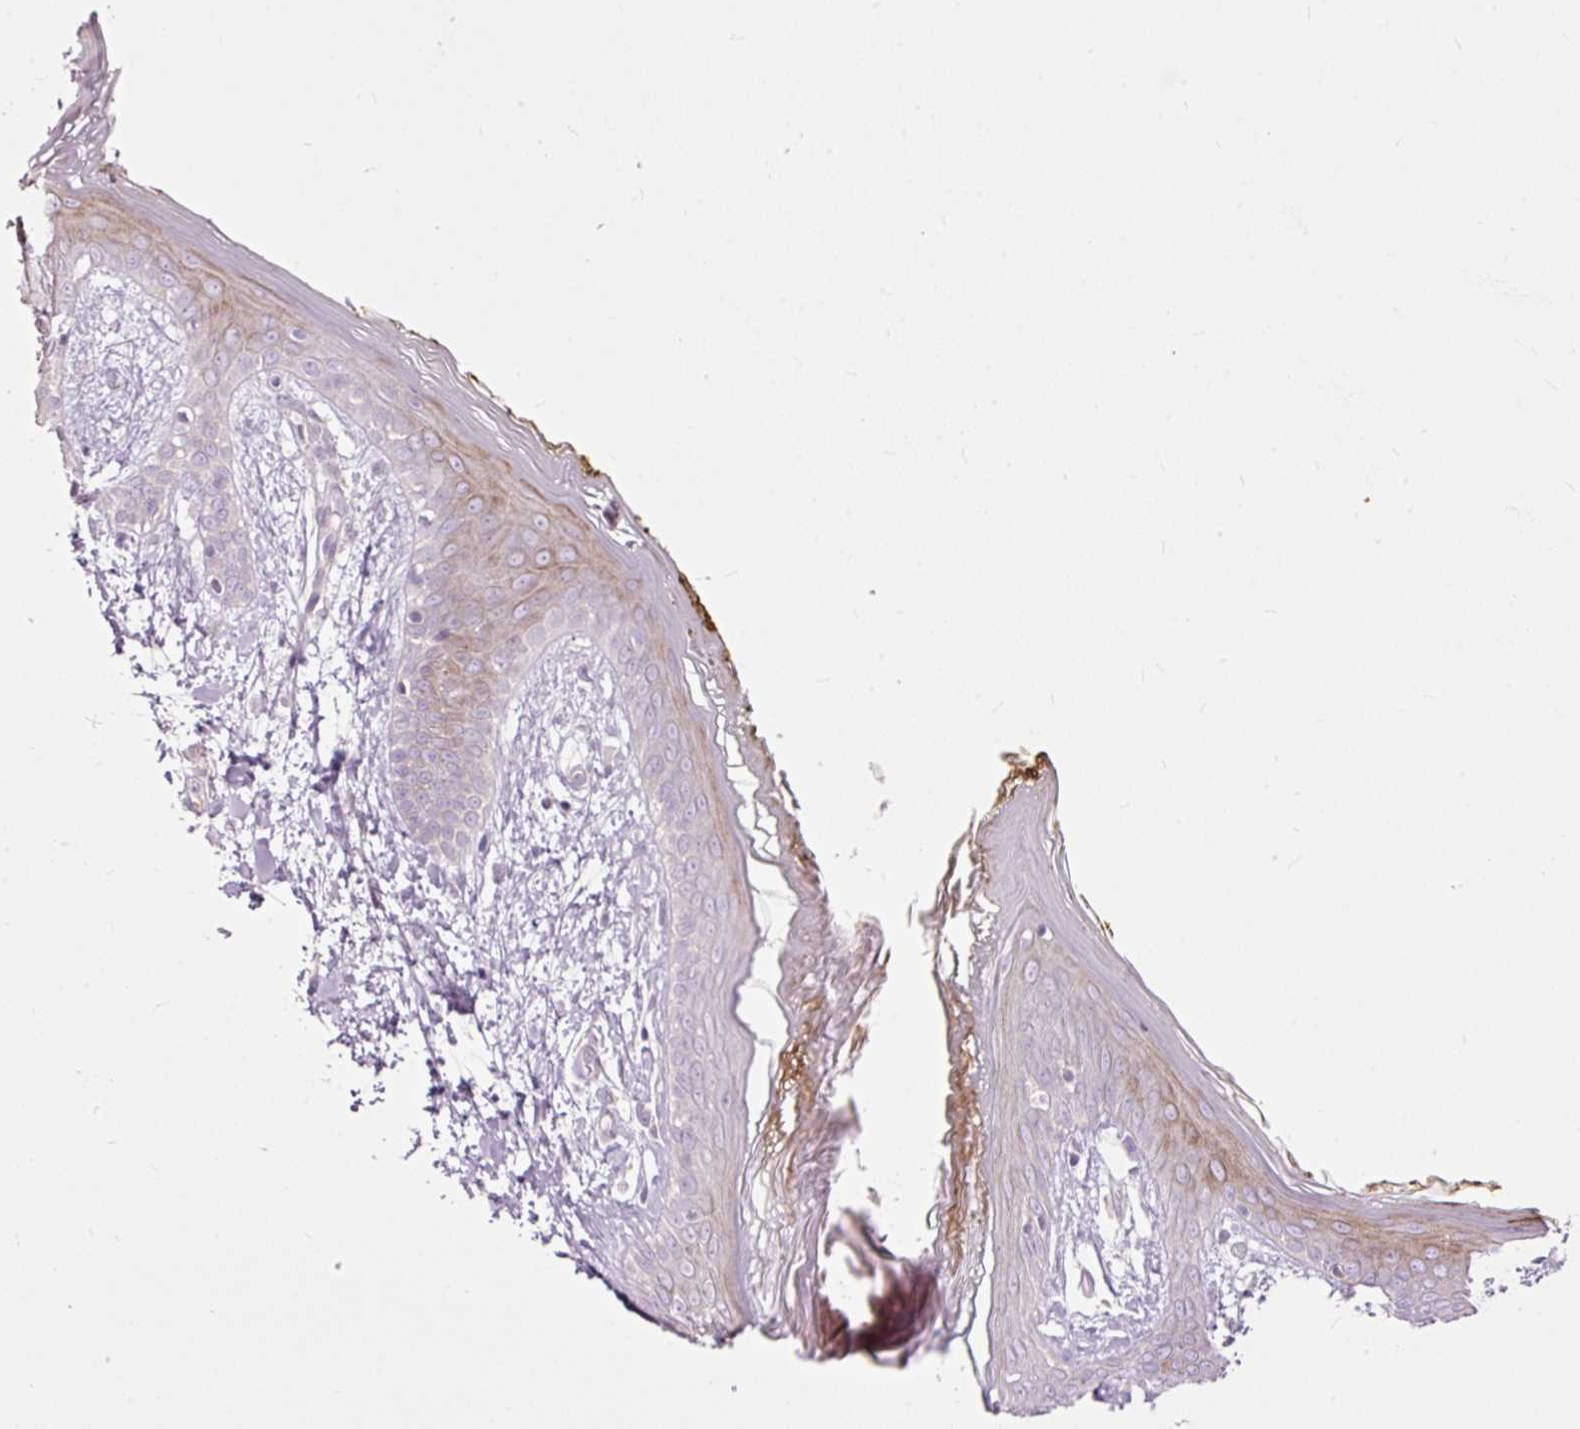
{"staining": {"intensity": "negative", "quantity": "none", "location": "none"}, "tissue": "skin", "cell_type": "Fibroblasts", "image_type": "normal", "snomed": [{"axis": "morphology", "description": "Normal tissue, NOS"}, {"axis": "topography", "description": "Skin"}], "caption": "This is an IHC photomicrograph of benign skin. There is no expression in fibroblasts.", "gene": "FCRL4", "patient": {"sex": "female", "age": 34}}